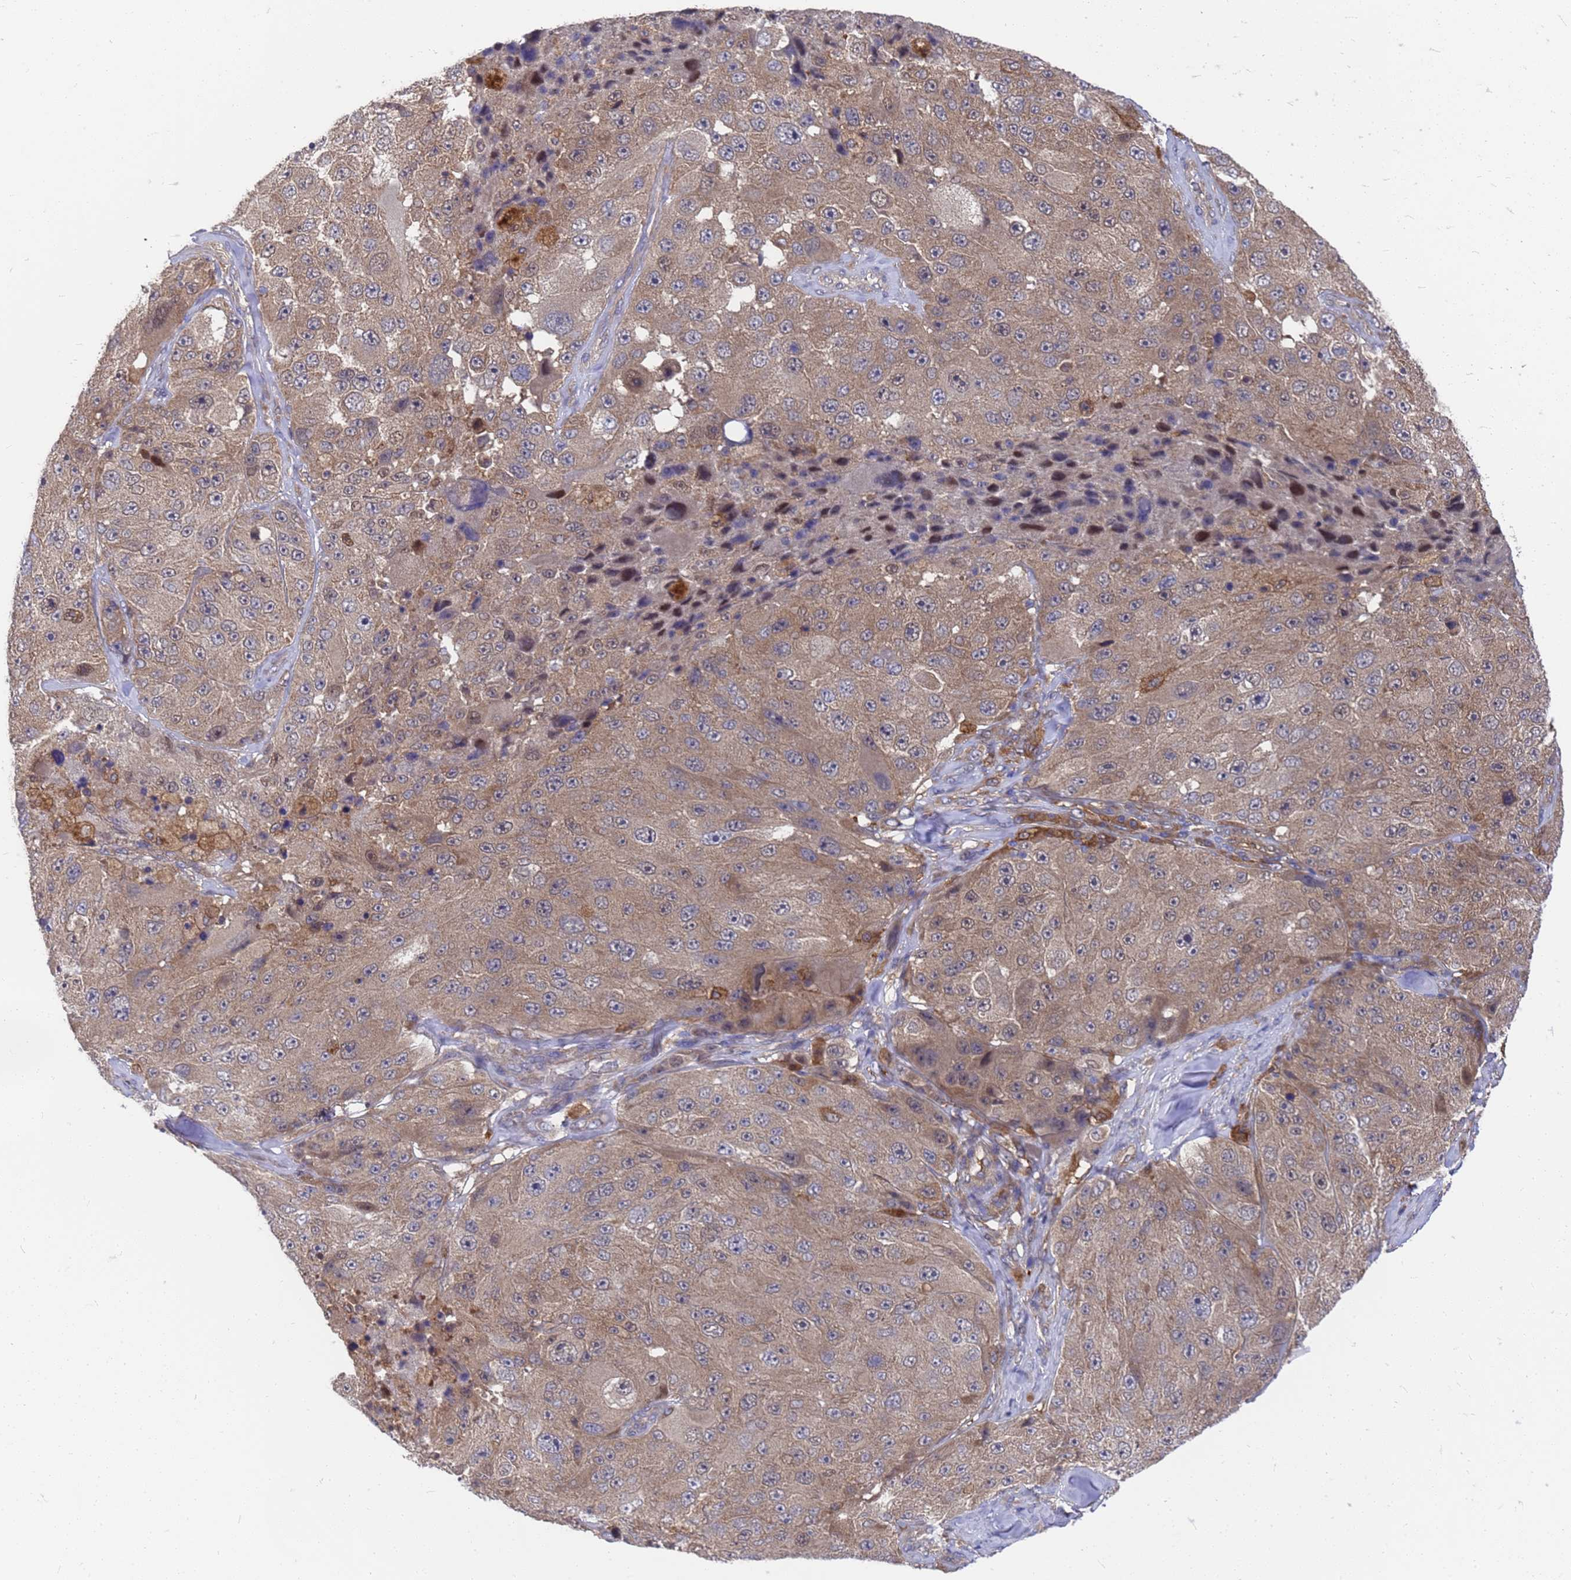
{"staining": {"intensity": "weak", "quantity": ">75%", "location": "cytoplasmic/membranous"}, "tissue": "melanoma", "cell_type": "Tumor cells", "image_type": "cancer", "snomed": [{"axis": "morphology", "description": "Malignant melanoma, Metastatic site"}, {"axis": "topography", "description": "Lymph node"}], "caption": "Immunohistochemical staining of malignant melanoma (metastatic site) displays weak cytoplasmic/membranous protein staining in approximately >75% of tumor cells.", "gene": "SLC35E2B", "patient": {"sex": "male", "age": 62}}